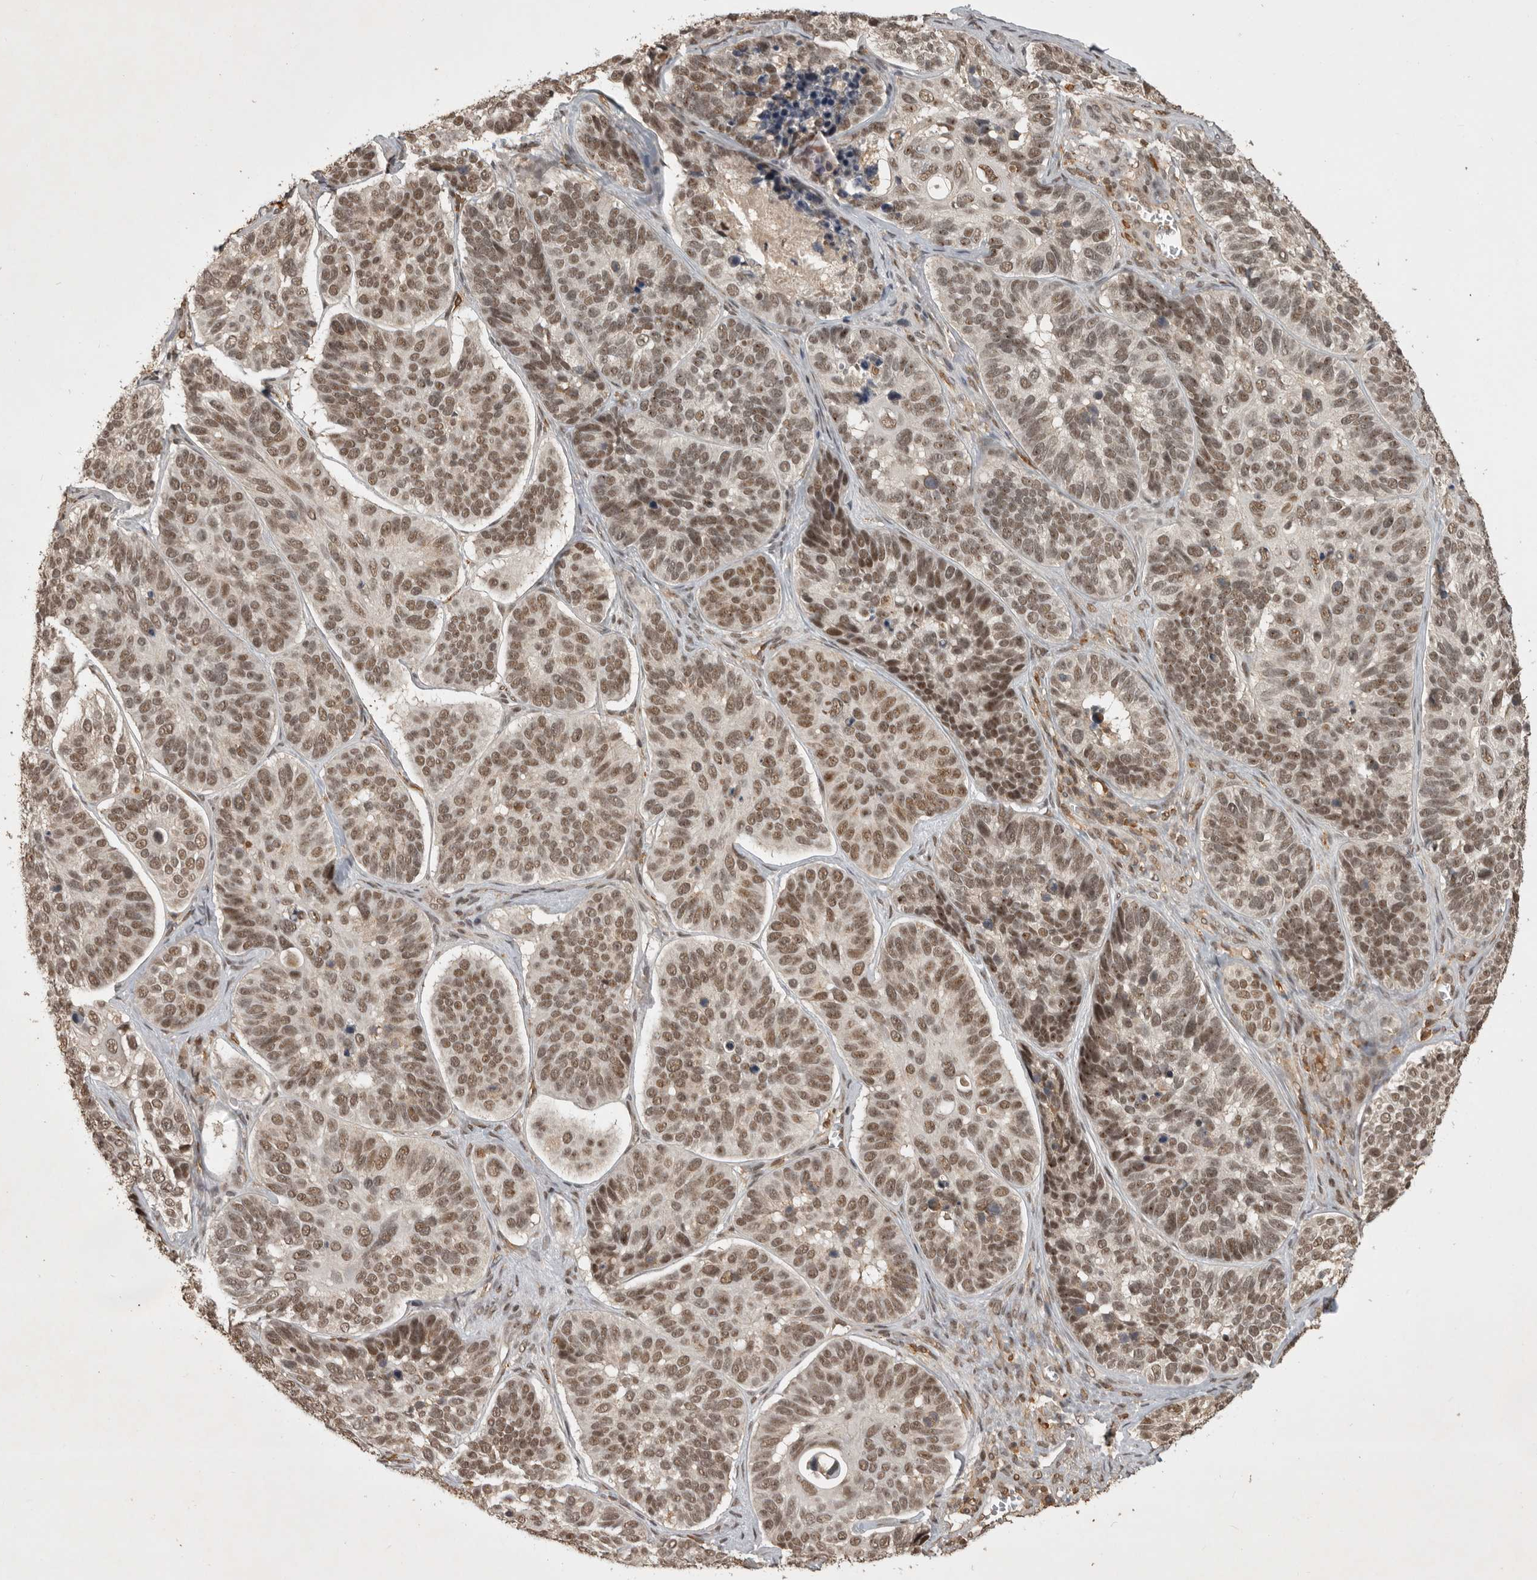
{"staining": {"intensity": "moderate", "quantity": ">75%", "location": "nuclear"}, "tissue": "skin cancer", "cell_type": "Tumor cells", "image_type": "cancer", "snomed": [{"axis": "morphology", "description": "Basal cell carcinoma"}, {"axis": "topography", "description": "Skin"}], "caption": "IHC (DAB (3,3'-diaminobenzidine)) staining of skin cancer reveals moderate nuclear protein positivity in approximately >75% of tumor cells. (DAB (3,3'-diaminobenzidine) IHC with brightfield microscopy, high magnification).", "gene": "CBLL1", "patient": {"sex": "male", "age": 62}}